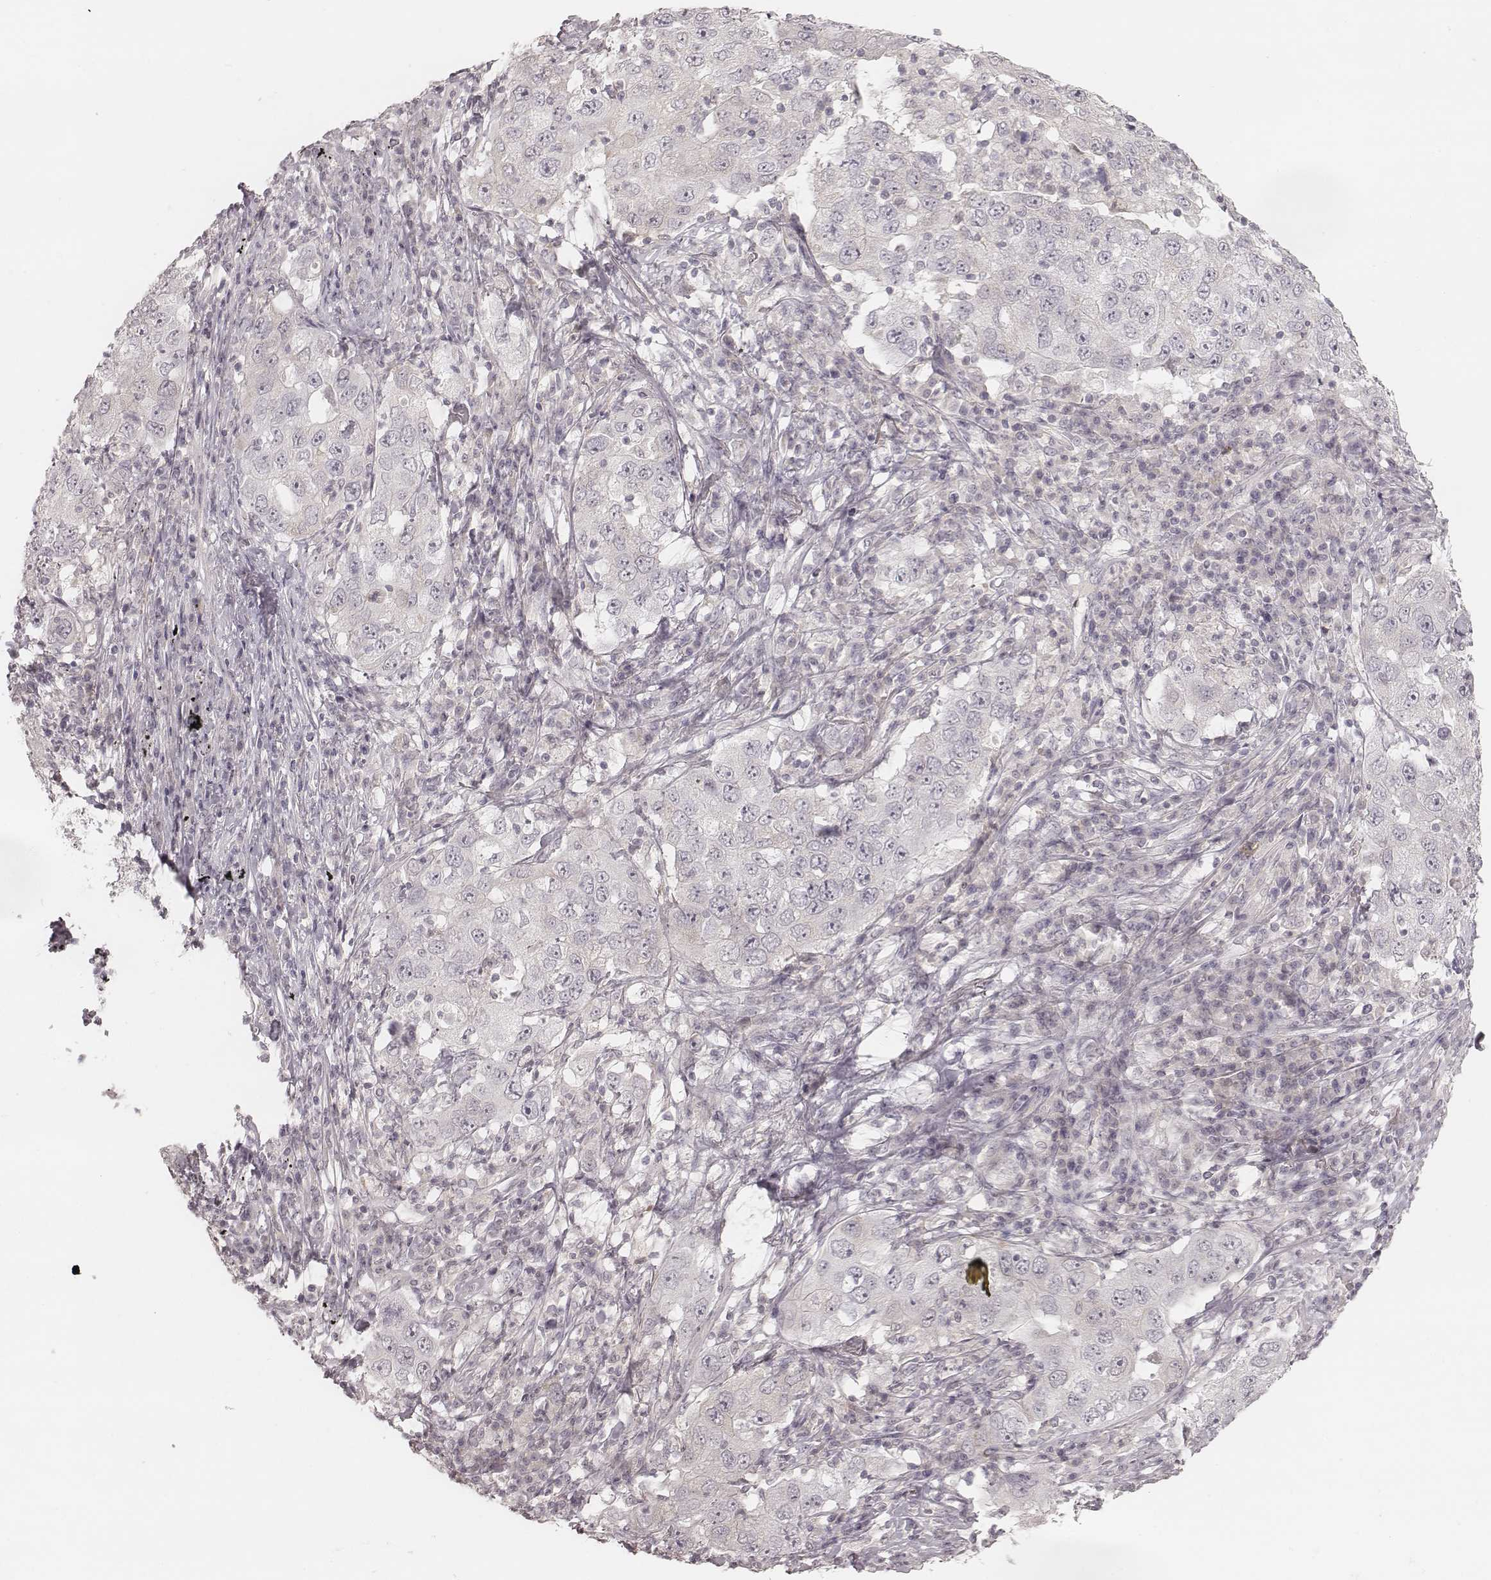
{"staining": {"intensity": "negative", "quantity": "none", "location": "none"}, "tissue": "lung cancer", "cell_type": "Tumor cells", "image_type": "cancer", "snomed": [{"axis": "morphology", "description": "Adenocarcinoma, NOS"}, {"axis": "topography", "description": "Lung"}], "caption": "A high-resolution photomicrograph shows immunohistochemistry staining of lung adenocarcinoma, which displays no significant positivity in tumor cells. (DAB (3,3'-diaminobenzidine) immunohistochemistry with hematoxylin counter stain).", "gene": "ACACB", "patient": {"sex": "male", "age": 73}}